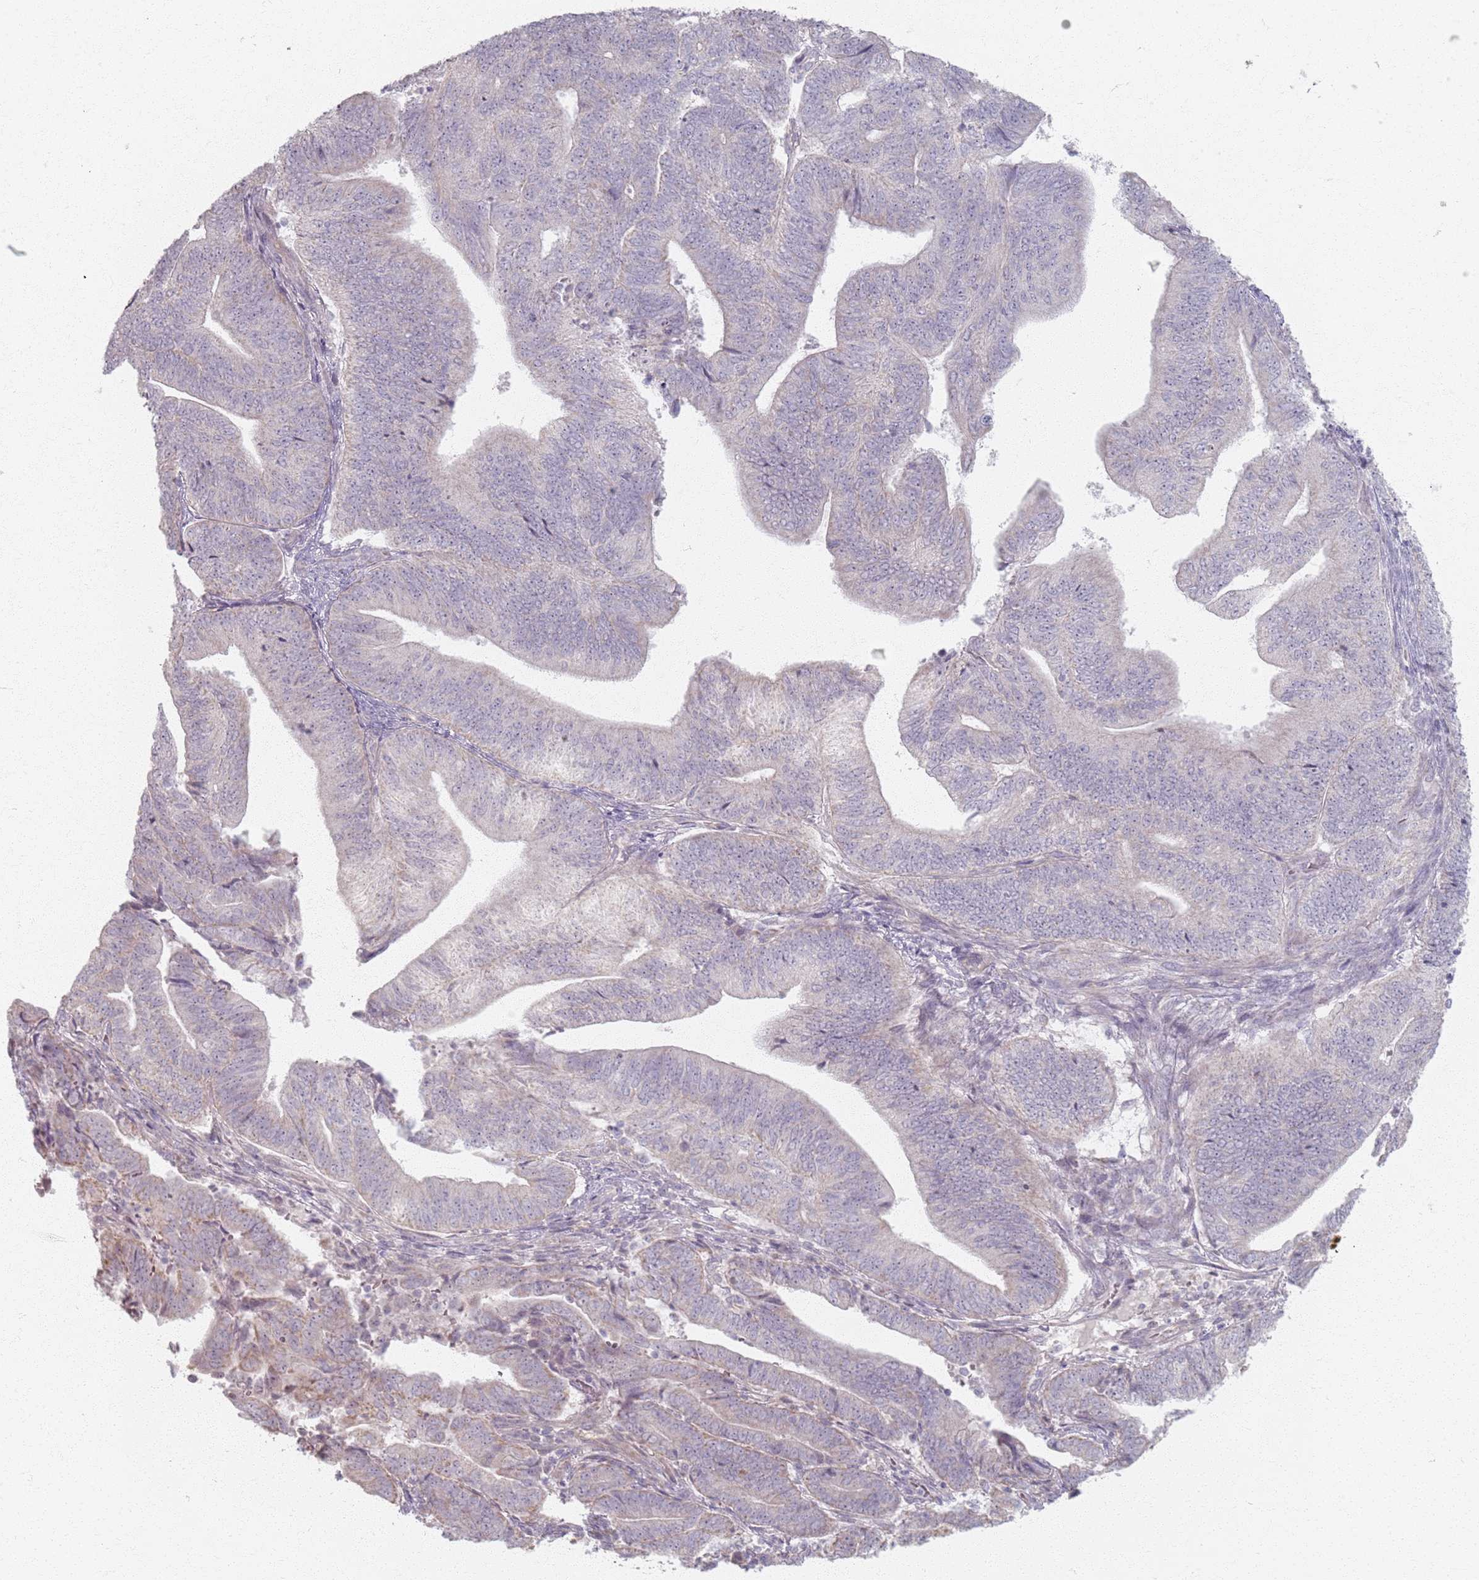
{"staining": {"intensity": "negative", "quantity": "none", "location": "none"}, "tissue": "endometrial cancer", "cell_type": "Tumor cells", "image_type": "cancer", "snomed": [{"axis": "morphology", "description": "Adenocarcinoma, NOS"}, {"axis": "topography", "description": "Endometrium"}], "caption": "DAB immunohistochemical staining of endometrial adenocarcinoma reveals no significant positivity in tumor cells.", "gene": "PKD2L2", "patient": {"sex": "female", "age": 70}}